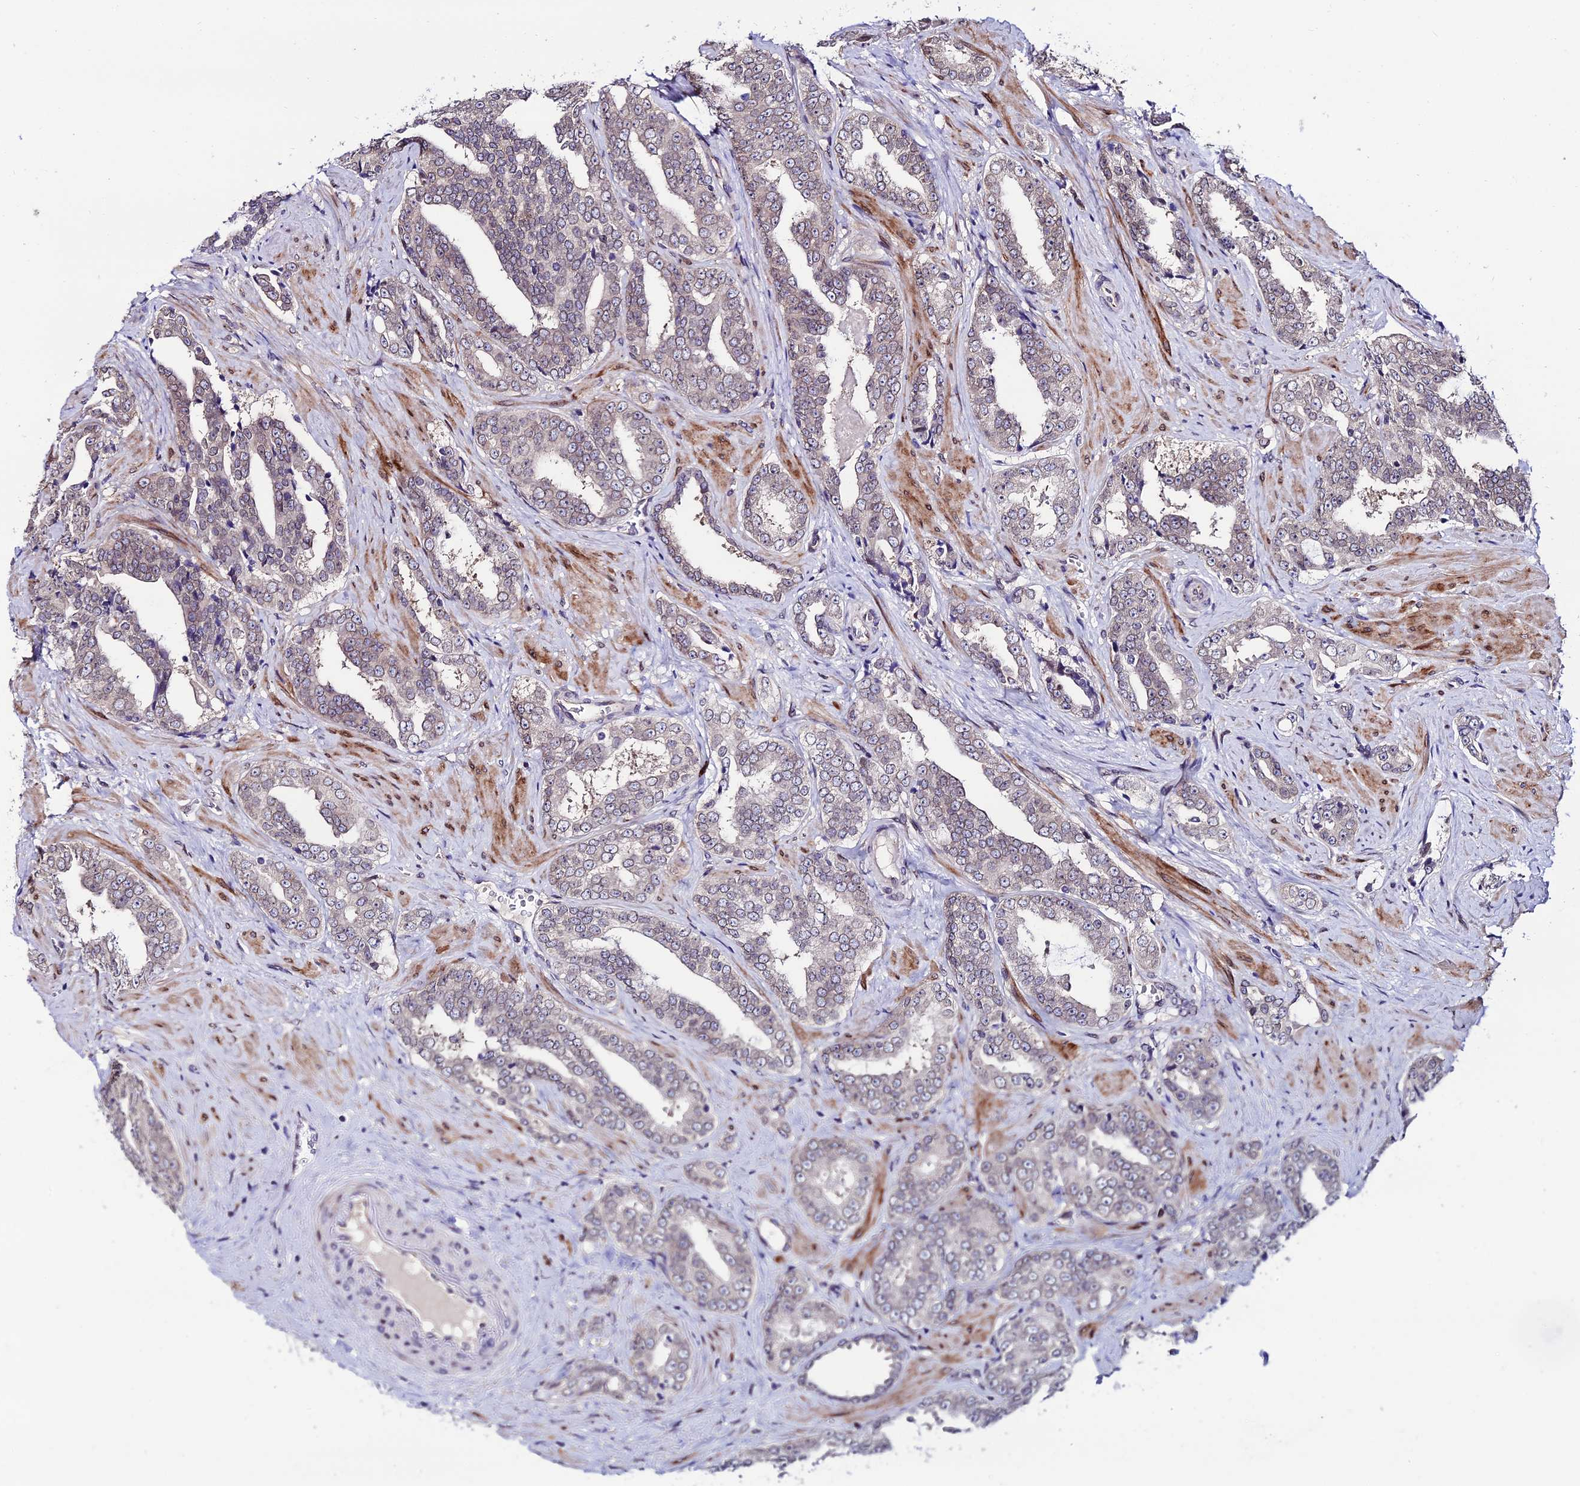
{"staining": {"intensity": "negative", "quantity": "none", "location": "none"}, "tissue": "prostate cancer", "cell_type": "Tumor cells", "image_type": "cancer", "snomed": [{"axis": "morphology", "description": "Adenocarcinoma, High grade"}, {"axis": "topography", "description": "Prostate"}], "caption": "High power microscopy photomicrograph of an immunohistochemistry micrograph of prostate cancer, revealing no significant expression in tumor cells.", "gene": "DDX19A", "patient": {"sex": "male", "age": 67}}